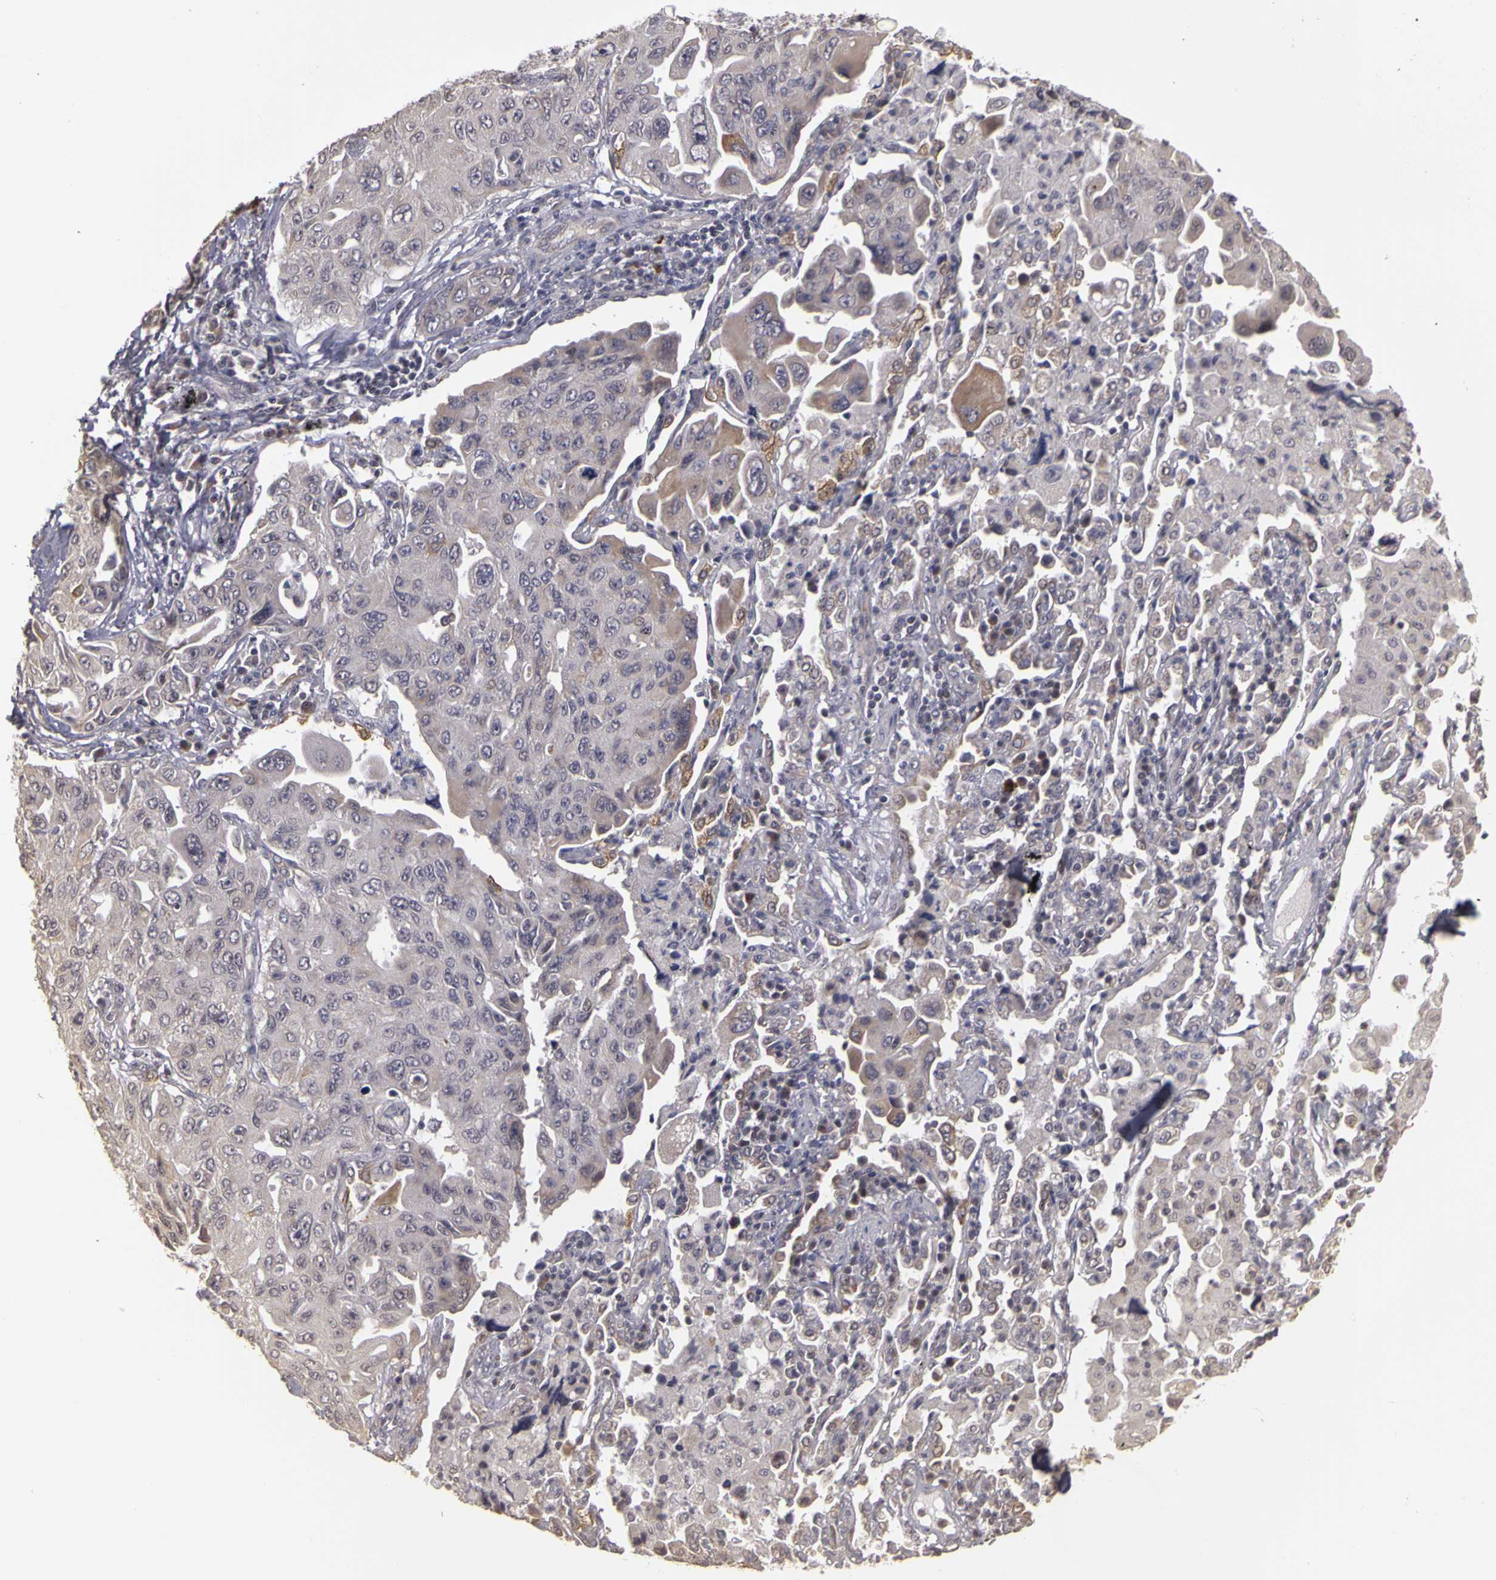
{"staining": {"intensity": "weak", "quantity": "25%-75%", "location": "cytoplasmic/membranous"}, "tissue": "lung cancer", "cell_type": "Tumor cells", "image_type": "cancer", "snomed": [{"axis": "morphology", "description": "Adenocarcinoma, NOS"}, {"axis": "topography", "description": "Lung"}], "caption": "Weak cytoplasmic/membranous positivity for a protein is present in about 25%-75% of tumor cells of lung adenocarcinoma using IHC.", "gene": "FRMD7", "patient": {"sex": "male", "age": 64}}